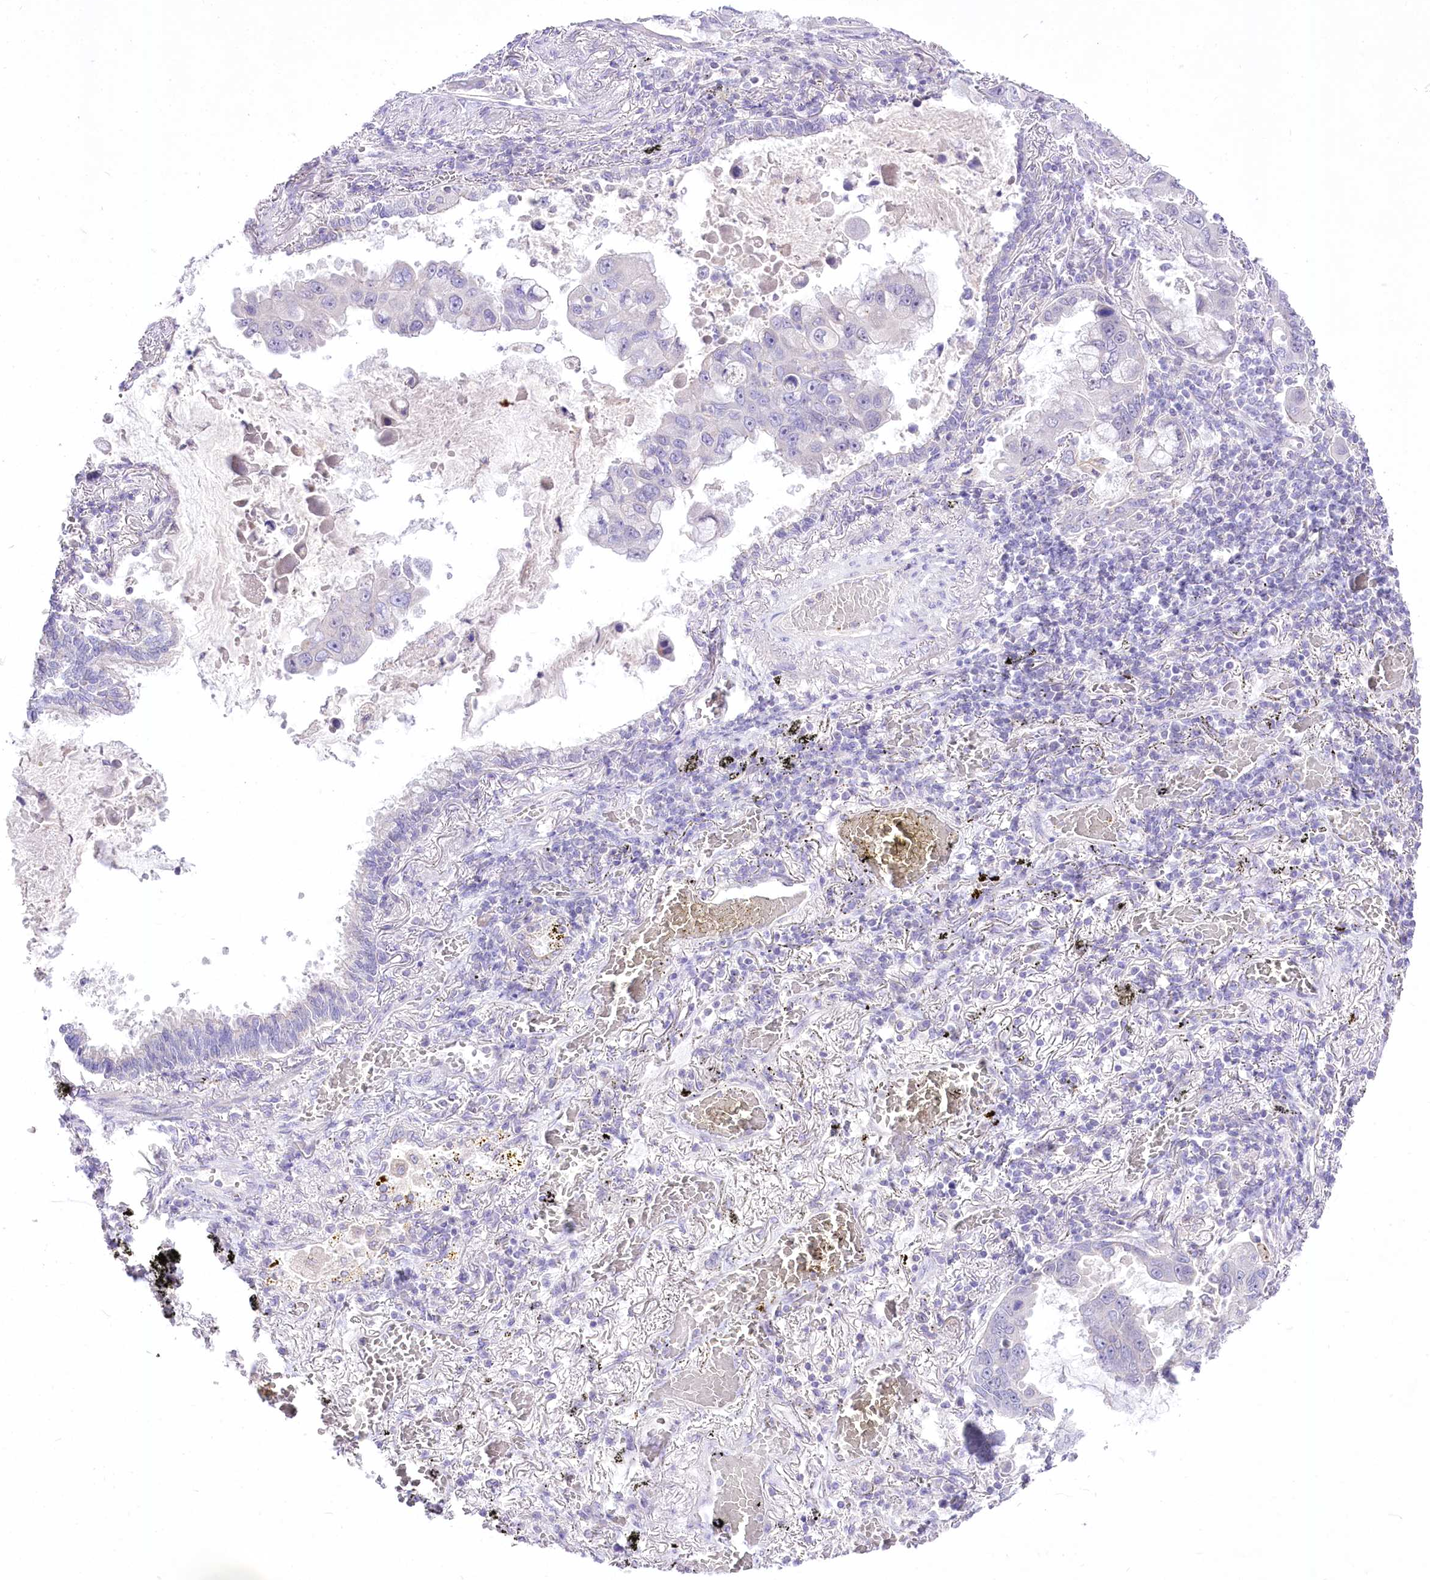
{"staining": {"intensity": "negative", "quantity": "none", "location": "none"}, "tissue": "lung cancer", "cell_type": "Tumor cells", "image_type": "cancer", "snomed": [{"axis": "morphology", "description": "Adenocarcinoma, NOS"}, {"axis": "topography", "description": "Lung"}], "caption": "Immunohistochemical staining of human lung adenocarcinoma displays no significant positivity in tumor cells. (DAB immunohistochemistry (IHC) visualized using brightfield microscopy, high magnification).", "gene": "HELT", "patient": {"sex": "male", "age": 64}}